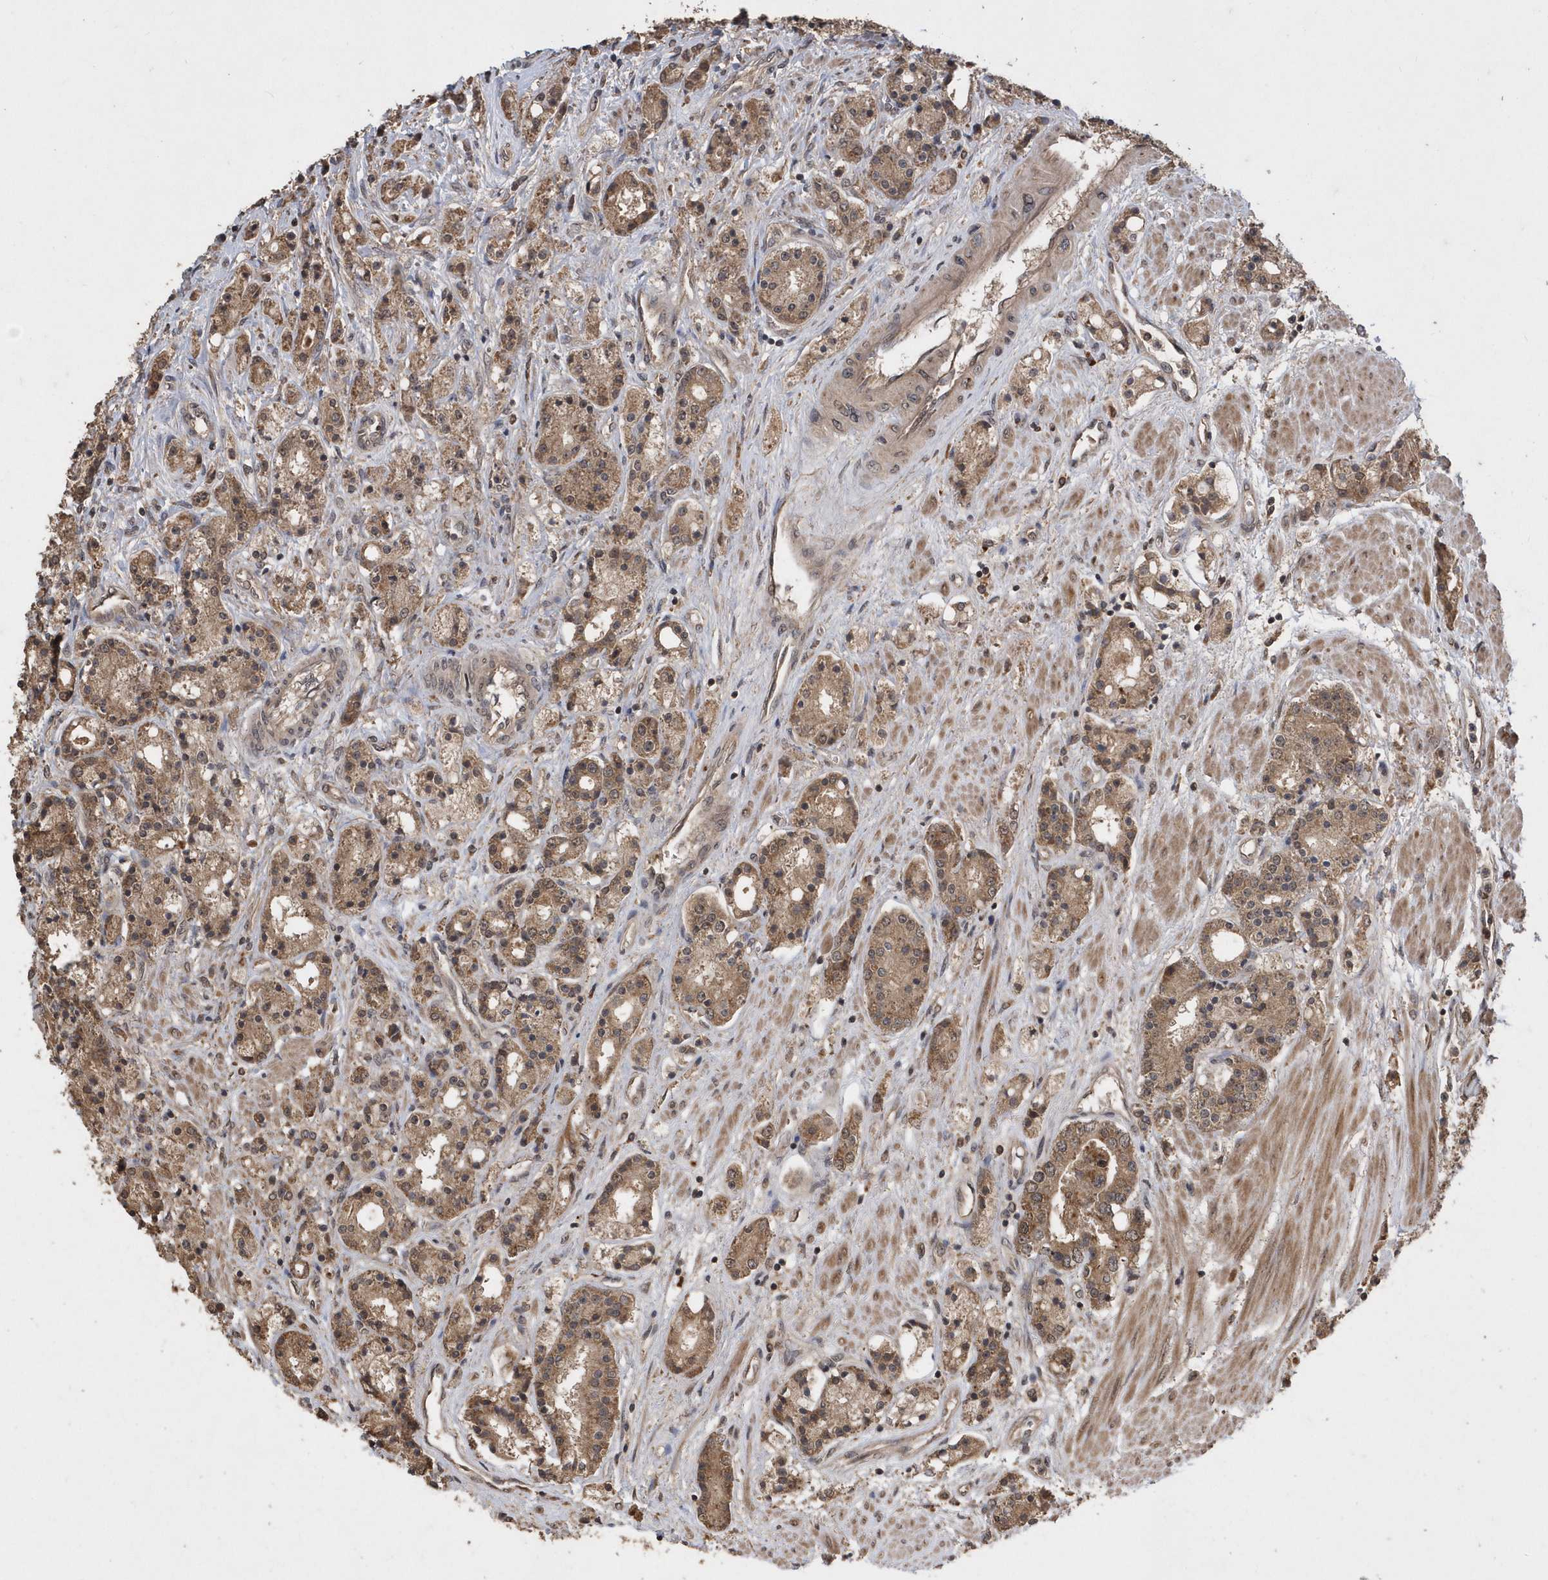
{"staining": {"intensity": "moderate", "quantity": ">75%", "location": "cytoplasmic/membranous"}, "tissue": "prostate cancer", "cell_type": "Tumor cells", "image_type": "cancer", "snomed": [{"axis": "morphology", "description": "Adenocarcinoma, High grade"}, {"axis": "topography", "description": "Prostate"}], "caption": "Prostate cancer (adenocarcinoma (high-grade)) stained with a brown dye demonstrates moderate cytoplasmic/membranous positive positivity in approximately >75% of tumor cells.", "gene": "WASHC5", "patient": {"sex": "male", "age": 60}}